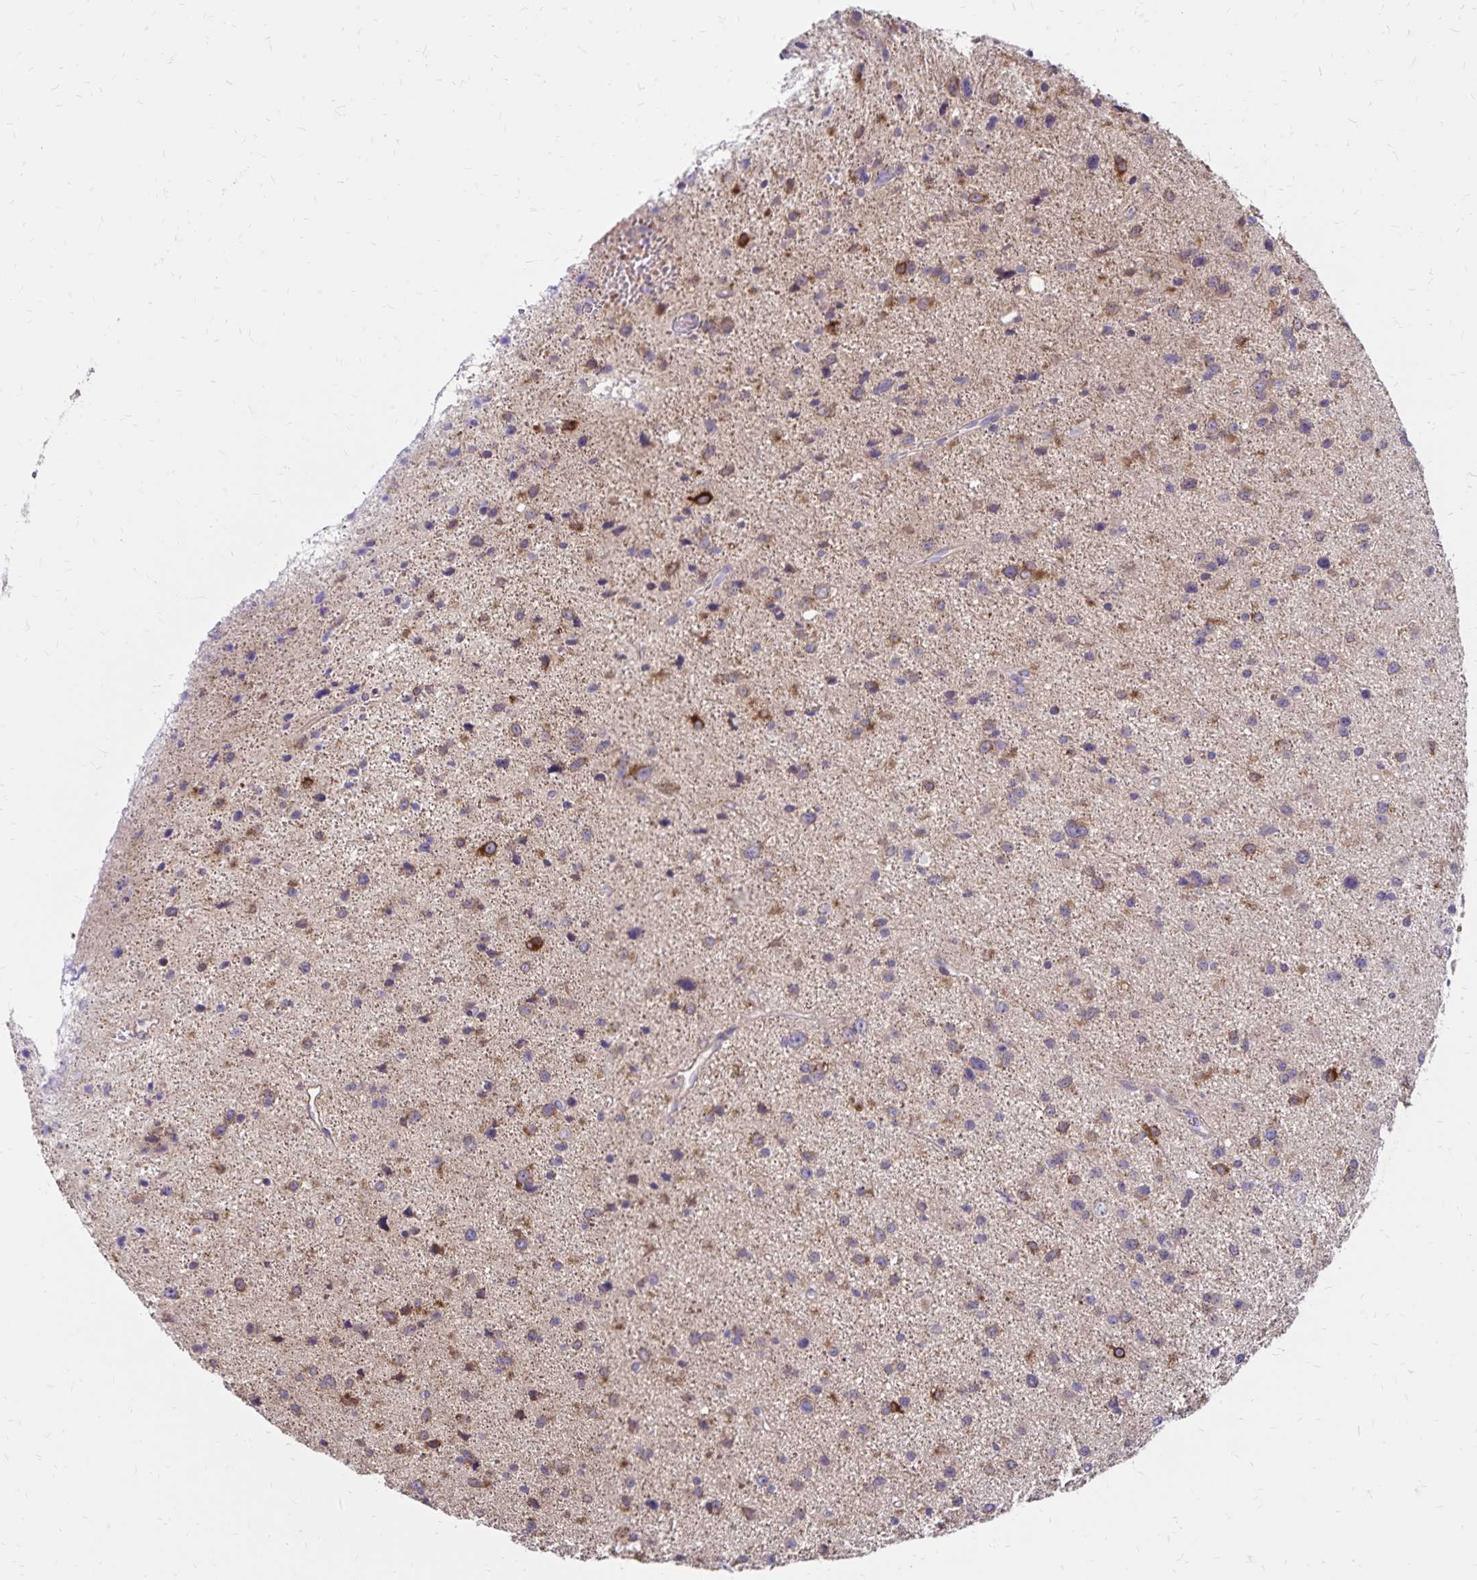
{"staining": {"intensity": "moderate", "quantity": "<25%", "location": "cytoplasmic/membranous"}, "tissue": "glioma", "cell_type": "Tumor cells", "image_type": "cancer", "snomed": [{"axis": "morphology", "description": "Glioma, malignant, Low grade"}, {"axis": "topography", "description": "Brain"}], "caption": "Glioma stained with IHC reveals moderate cytoplasmic/membranous staining in about <25% of tumor cells.", "gene": "FSD1", "patient": {"sex": "female", "age": 55}}